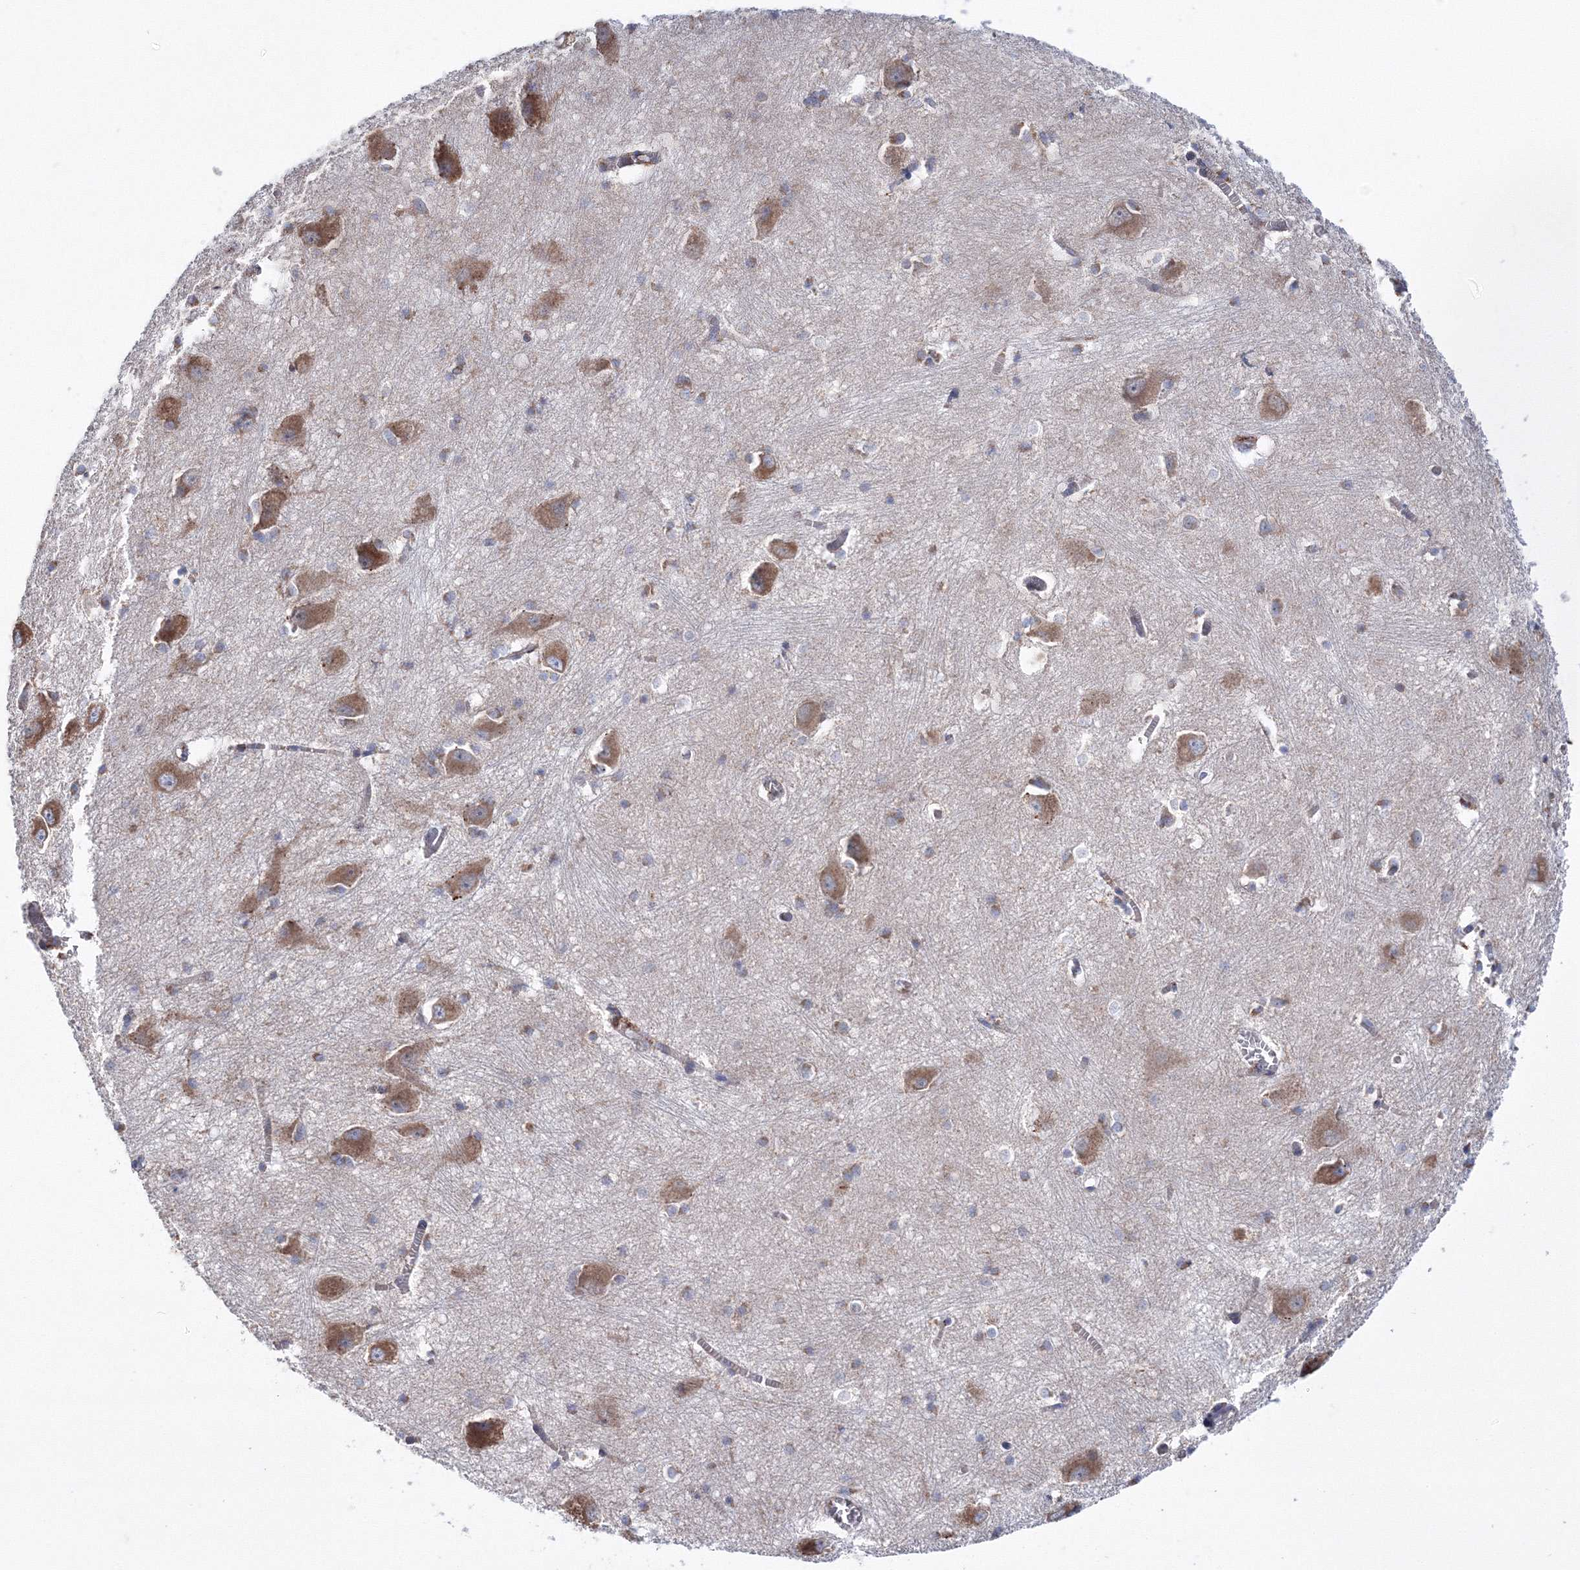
{"staining": {"intensity": "negative", "quantity": "none", "location": "none"}, "tissue": "caudate", "cell_type": "Glial cells", "image_type": "normal", "snomed": [{"axis": "morphology", "description": "Normal tissue, NOS"}, {"axis": "topography", "description": "Lateral ventricle wall"}], "caption": "Human caudate stained for a protein using IHC demonstrates no positivity in glial cells.", "gene": "VPS8", "patient": {"sex": "male", "age": 37}}